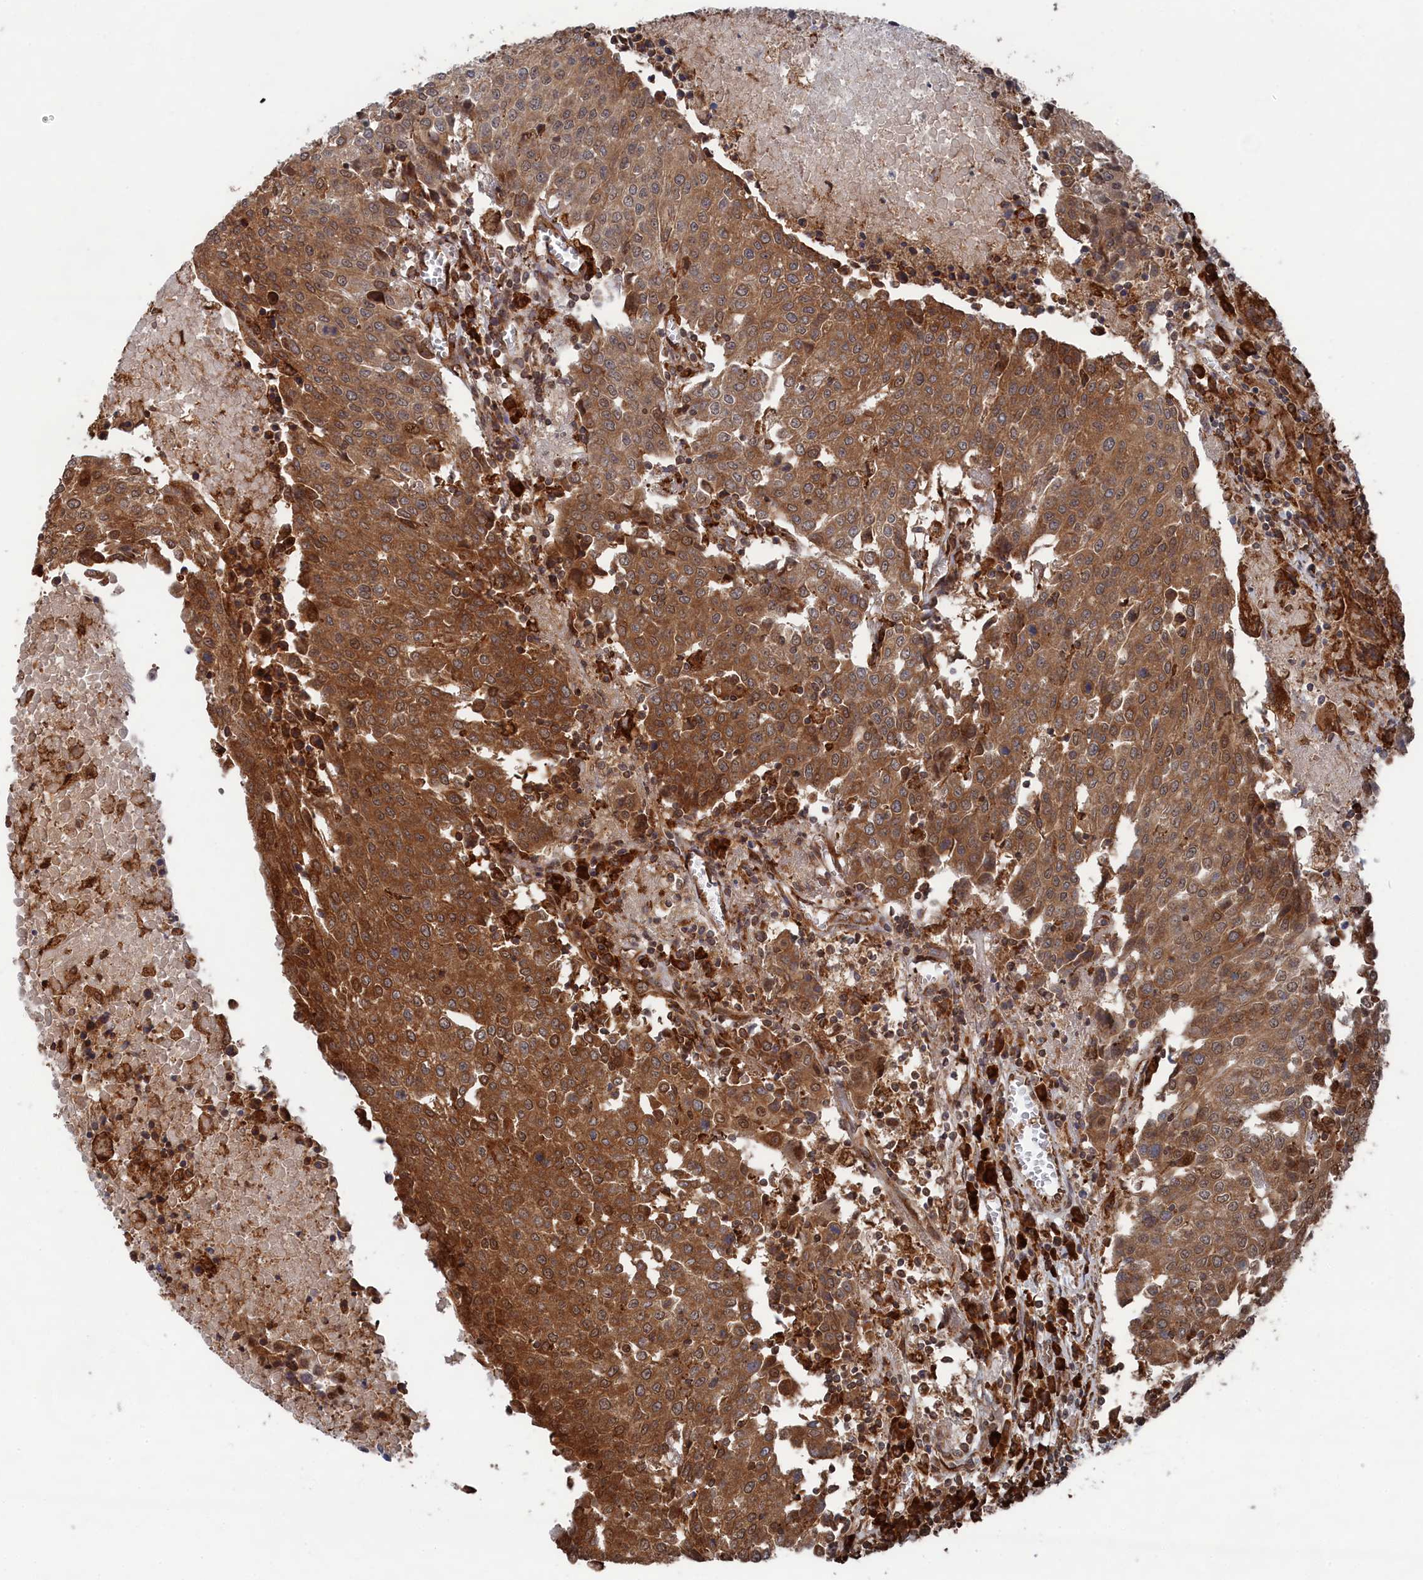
{"staining": {"intensity": "moderate", "quantity": ">75%", "location": "cytoplasmic/membranous"}, "tissue": "urothelial cancer", "cell_type": "Tumor cells", "image_type": "cancer", "snomed": [{"axis": "morphology", "description": "Urothelial carcinoma, High grade"}, {"axis": "topography", "description": "Urinary bladder"}], "caption": "Human urothelial carcinoma (high-grade) stained with a brown dye shows moderate cytoplasmic/membranous positive positivity in about >75% of tumor cells.", "gene": "BPIFB6", "patient": {"sex": "female", "age": 85}}